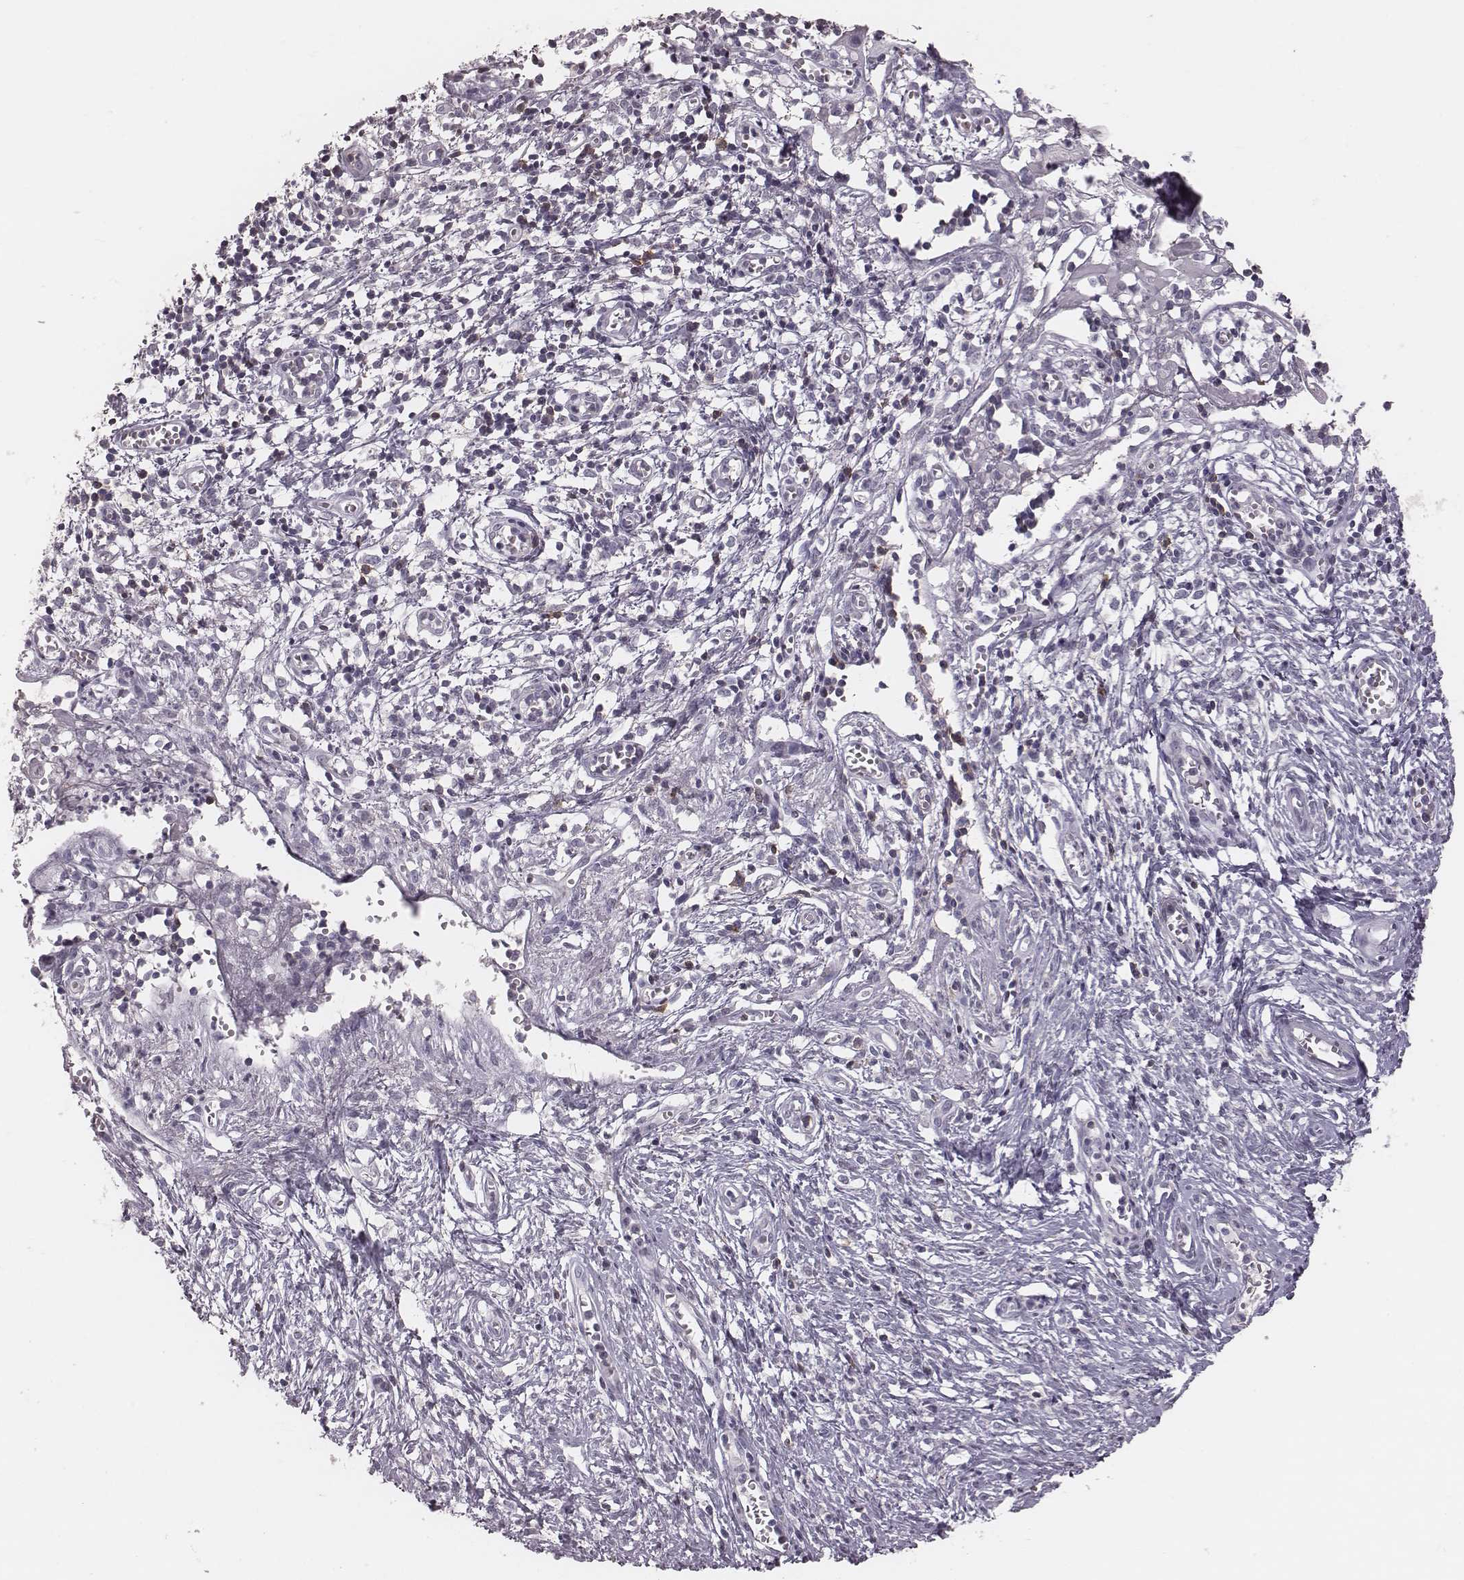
{"staining": {"intensity": "negative", "quantity": "none", "location": "none"}, "tissue": "cervical cancer", "cell_type": "Tumor cells", "image_type": "cancer", "snomed": [{"axis": "morphology", "description": "Squamous cell carcinoma, NOS"}, {"axis": "topography", "description": "Cervix"}], "caption": "Cervical cancer was stained to show a protein in brown. There is no significant staining in tumor cells.", "gene": "PDCD1", "patient": {"sex": "female", "age": 30}}